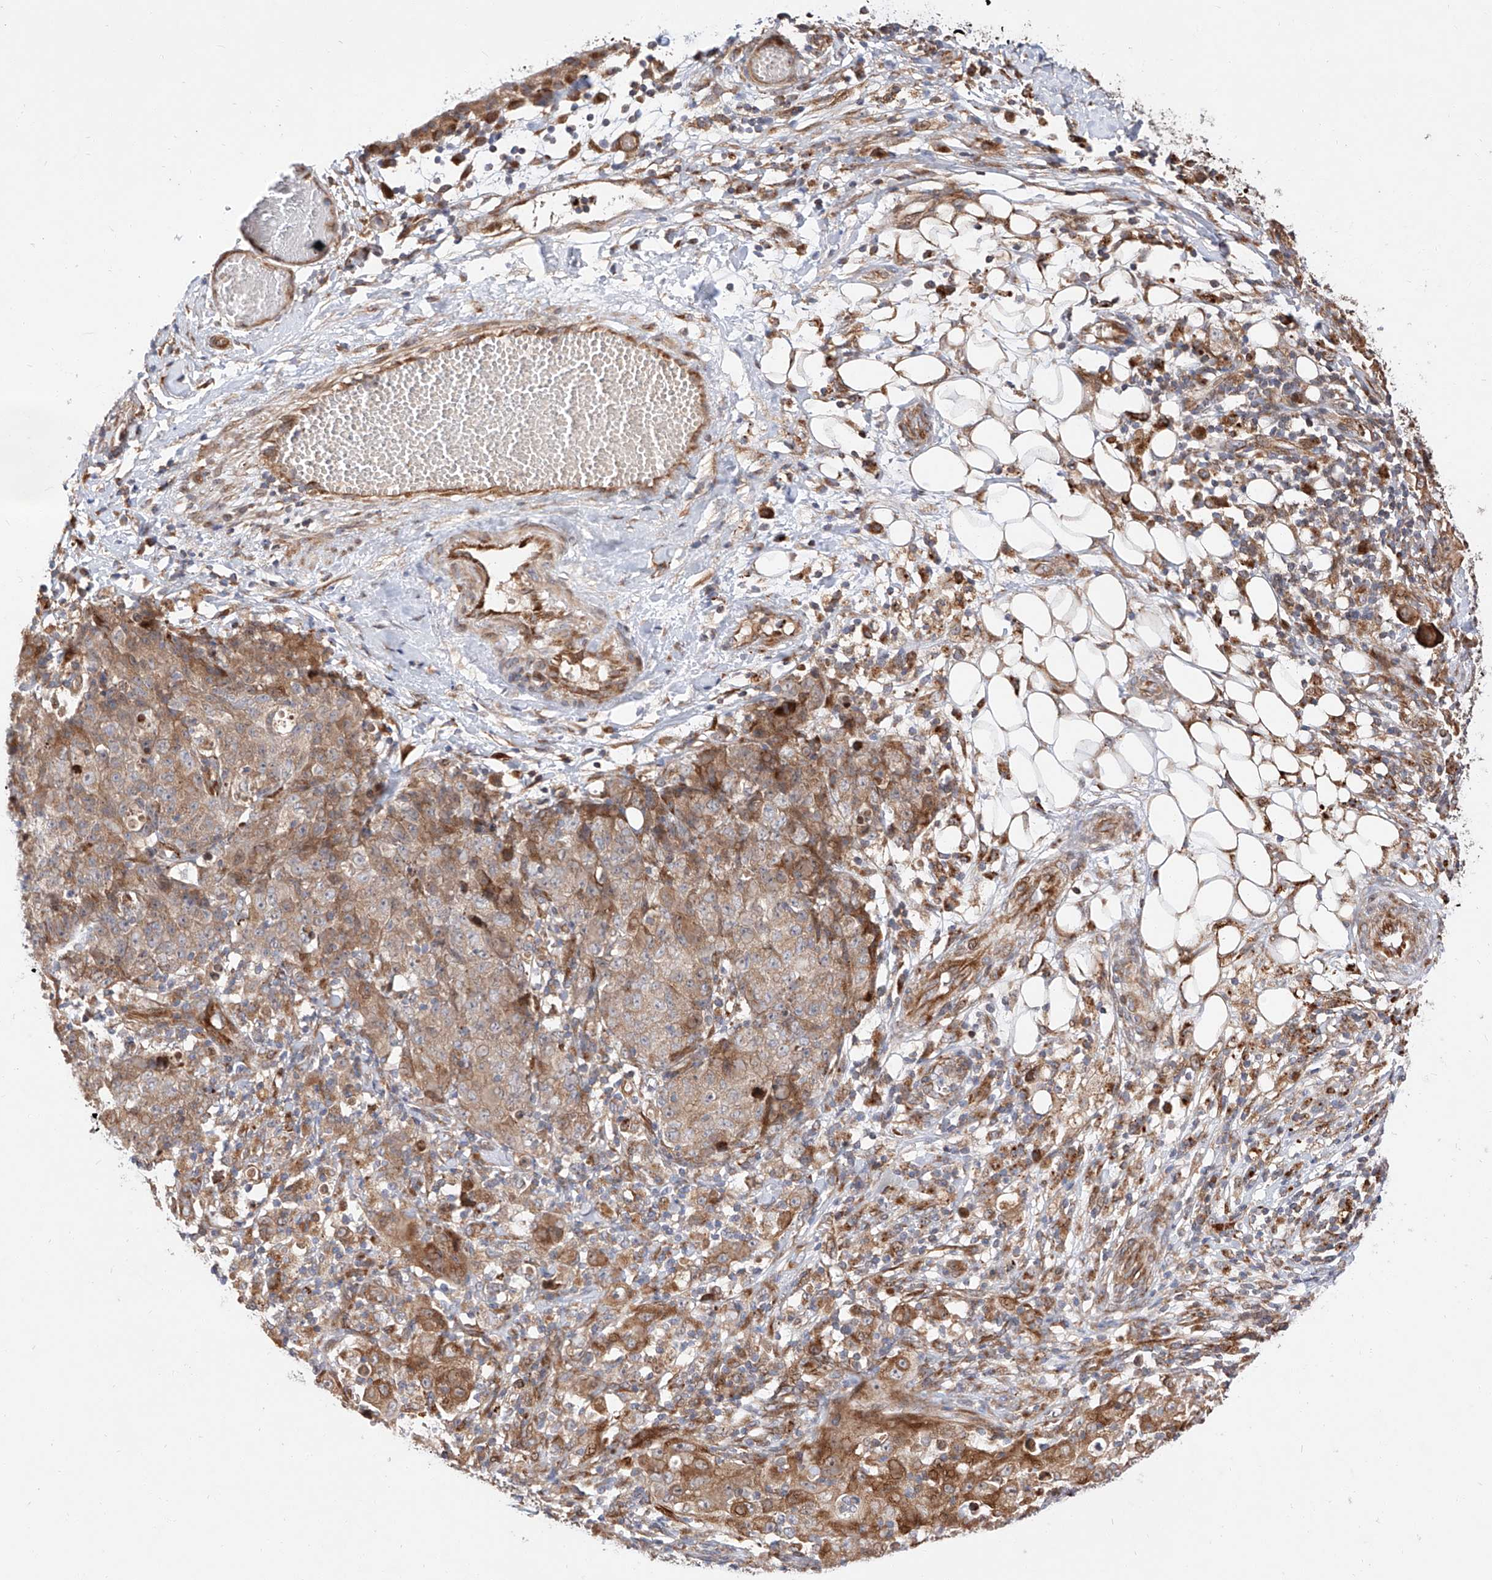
{"staining": {"intensity": "moderate", "quantity": ">75%", "location": "cytoplasmic/membranous"}, "tissue": "ovarian cancer", "cell_type": "Tumor cells", "image_type": "cancer", "snomed": [{"axis": "morphology", "description": "Carcinoma, endometroid"}, {"axis": "topography", "description": "Ovary"}], "caption": "IHC of endometroid carcinoma (ovarian) demonstrates medium levels of moderate cytoplasmic/membranous expression in about >75% of tumor cells.", "gene": "DIRAS3", "patient": {"sex": "female", "age": 42}}